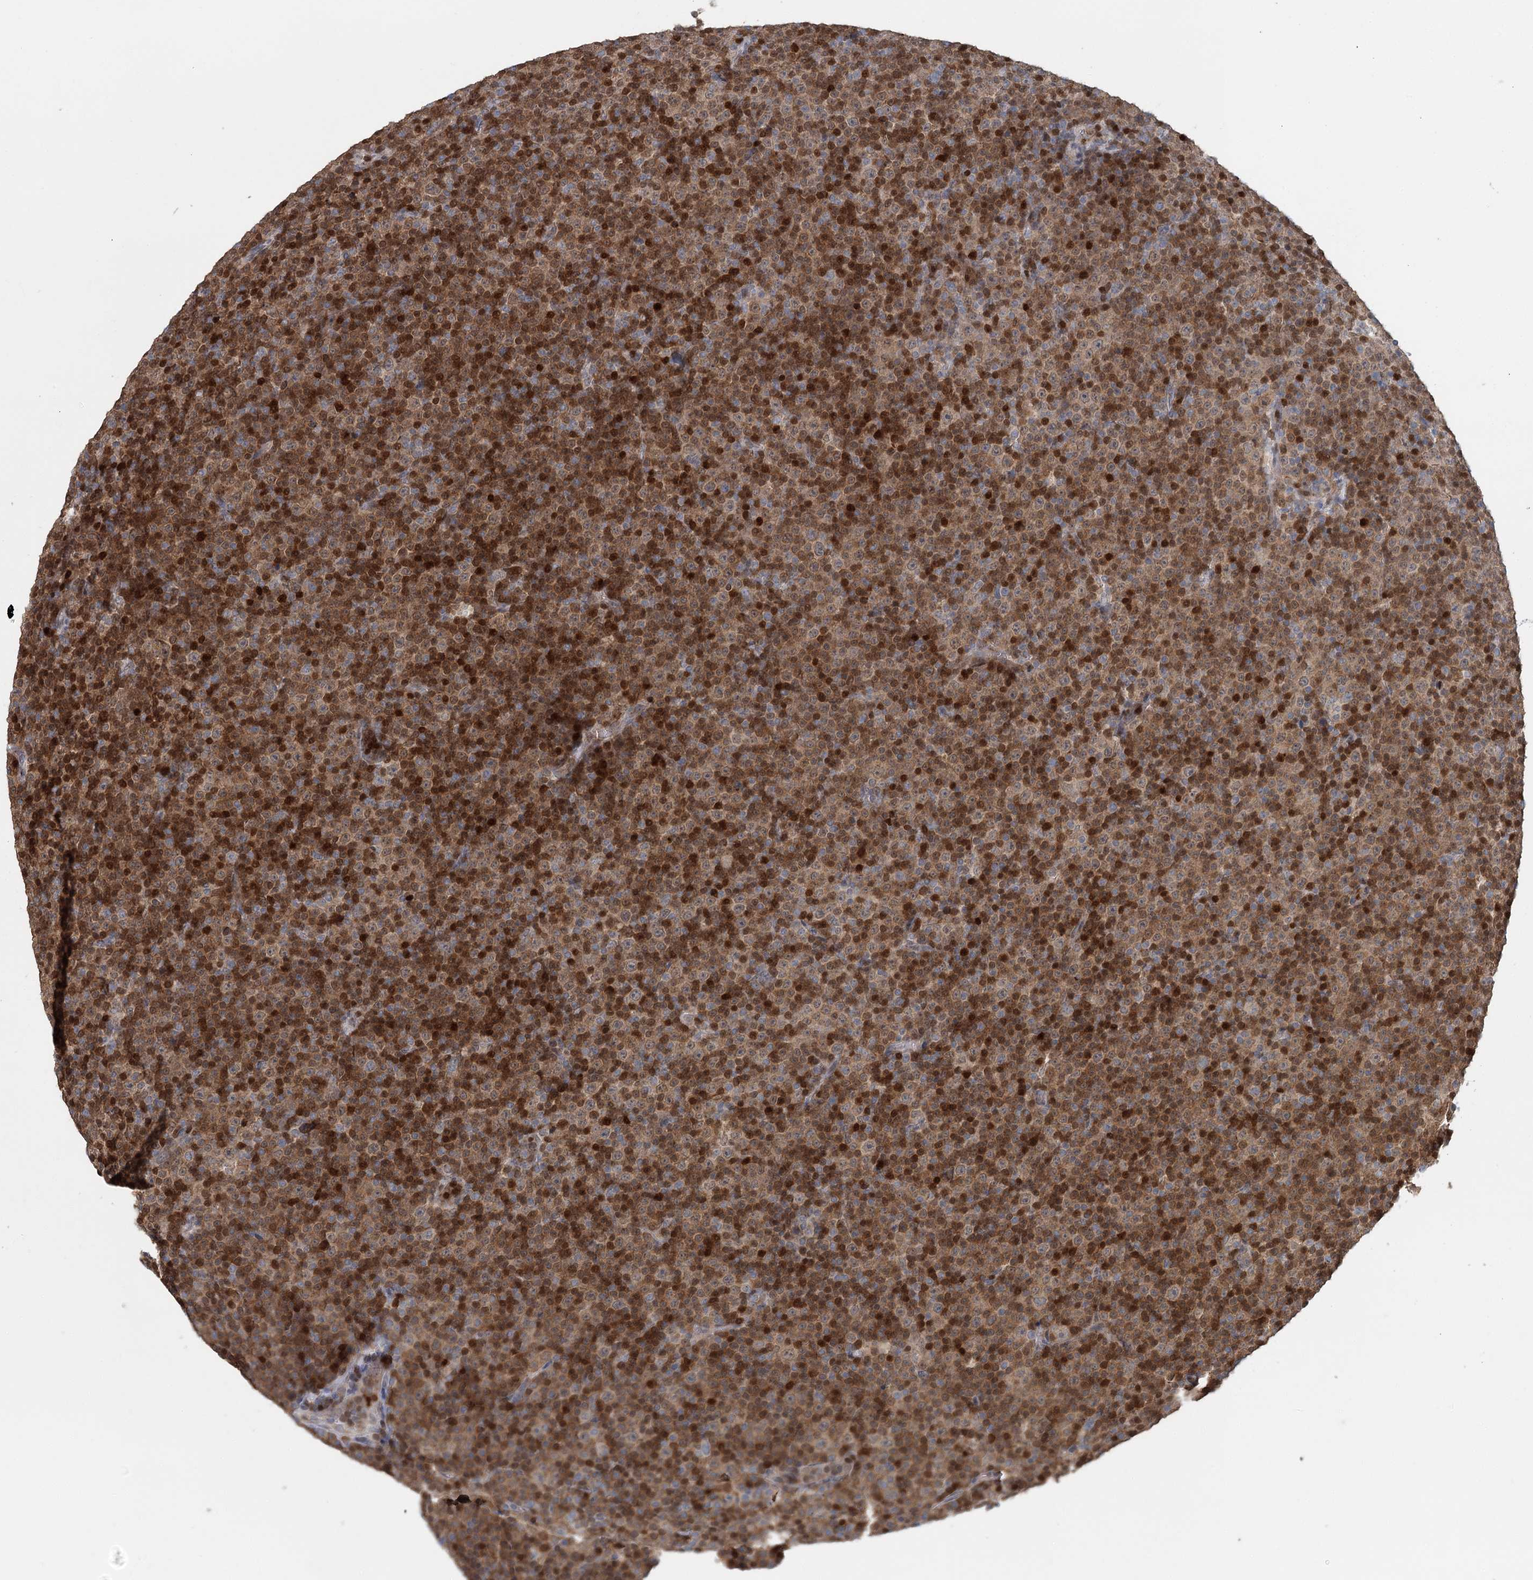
{"staining": {"intensity": "strong", "quantity": ">75%", "location": "cytoplasmic/membranous,nuclear"}, "tissue": "lymphoma", "cell_type": "Tumor cells", "image_type": "cancer", "snomed": [{"axis": "morphology", "description": "Malignant lymphoma, non-Hodgkin's type, Low grade"}, {"axis": "topography", "description": "Lymph node"}], "caption": "Immunohistochemical staining of human low-grade malignant lymphoma, non-Hodgkin's type shows strong cytoplasmic/membranous and nuclear protein staining in approximately >75% of tumor cells. Nuclei are stained in blue.", "gene": "ADK", "patient": {"sex": "female", "age": 67}}